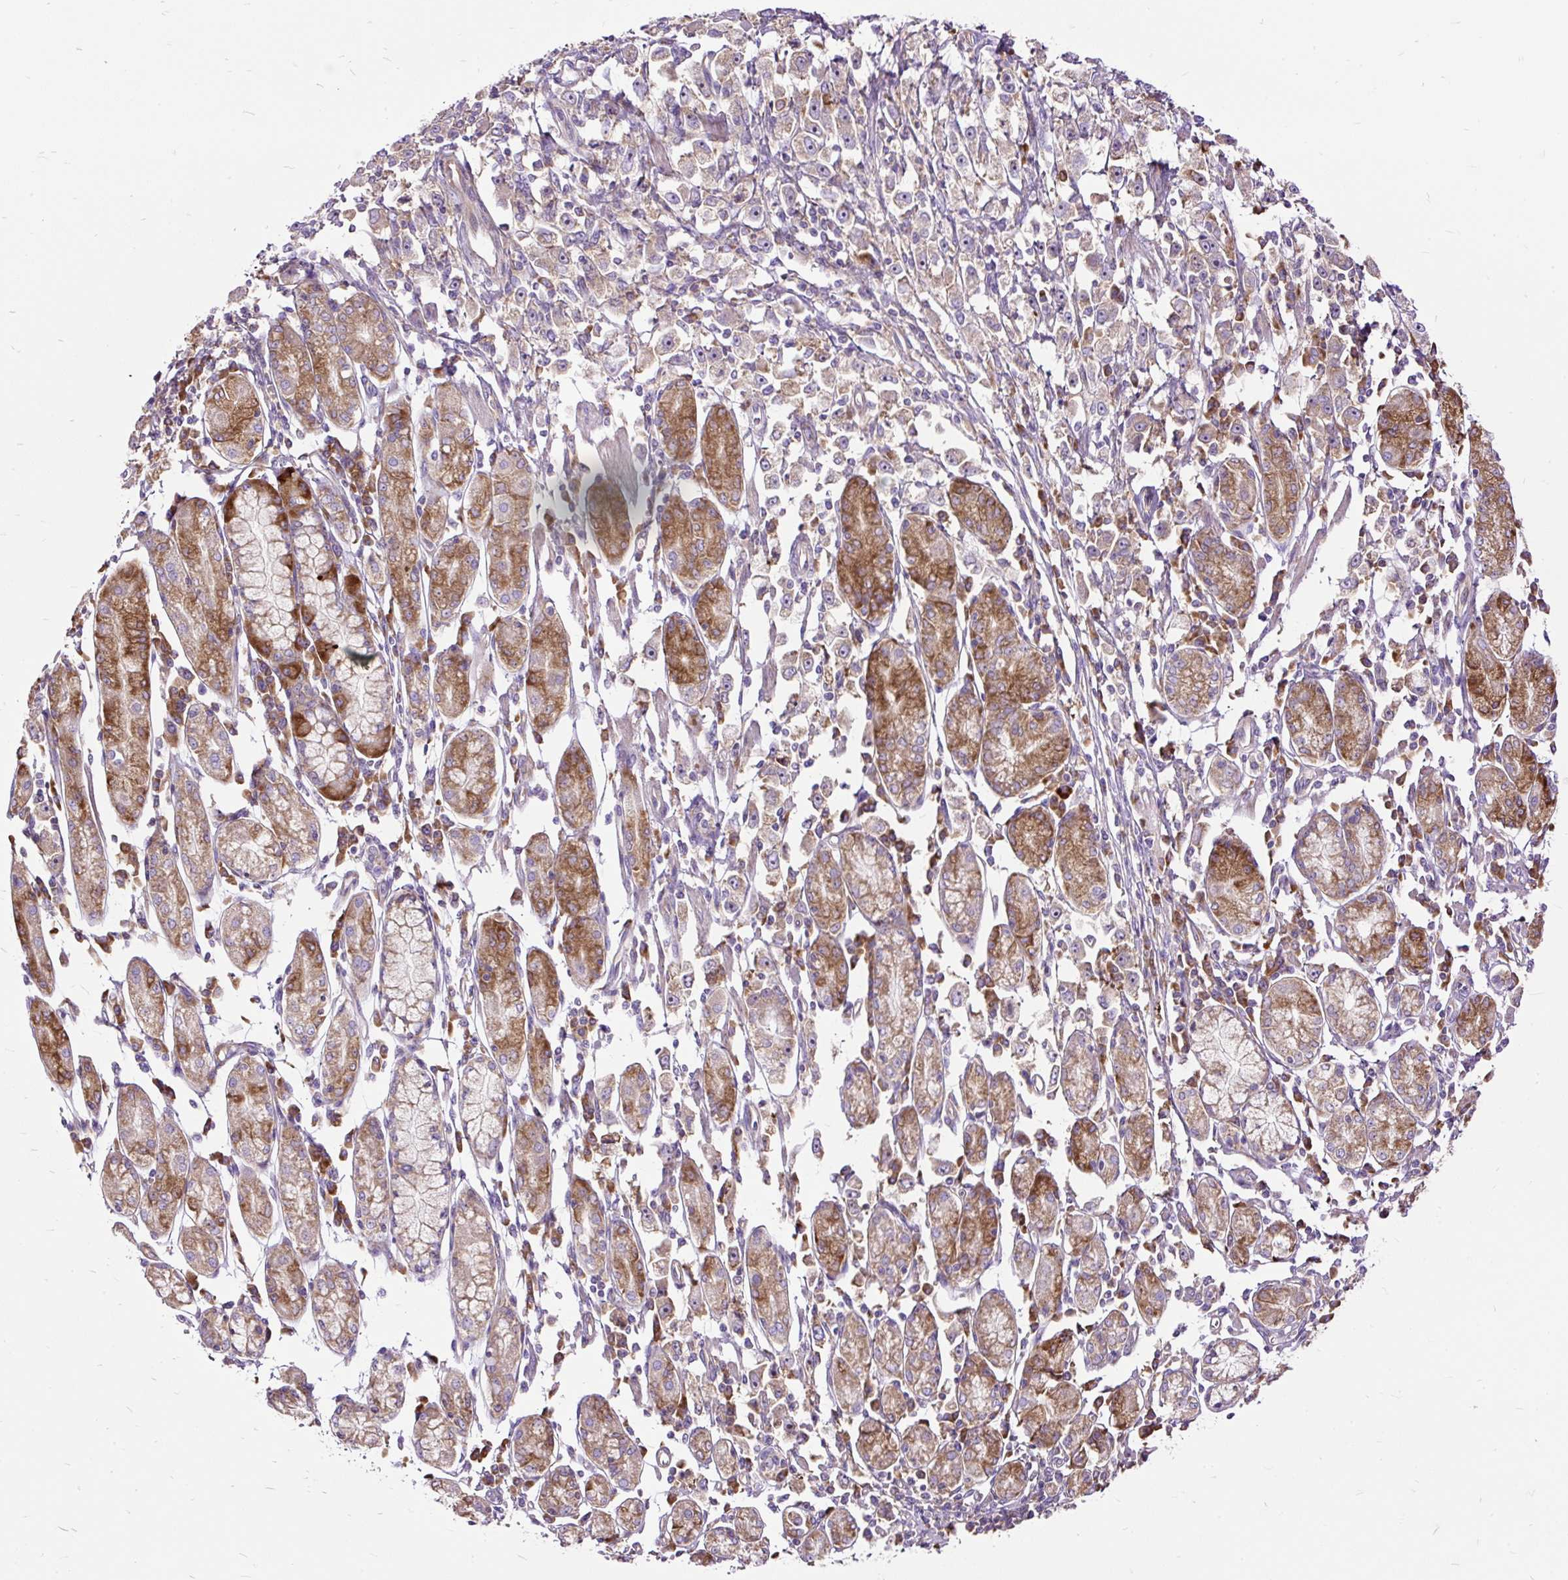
{"staining": {"intensity": "weak", "quantity": "25%-75%", "location": "cytoplasmic/membranous"}, "tissue": "stomach cancer", "cell_type": "Tumor cells", "image_type": "cancer", "snomed": [{"axis": "morphology", "description": "Adenocarcinoma, NOS"}, {"axis": "topography", "description": "Stomach"}], "caption": "Immunohistochemistry (IHC) (DAB (3,3'-diaminobenzidine)) staining of human stomach cancer (adenocarcinoma) displays weak cytoplasmic/membranous protein positivity in approximately 25%-75% of tumor cells.", "gene": "RPS5", "patient": {"sex": "female", "age": 59}}